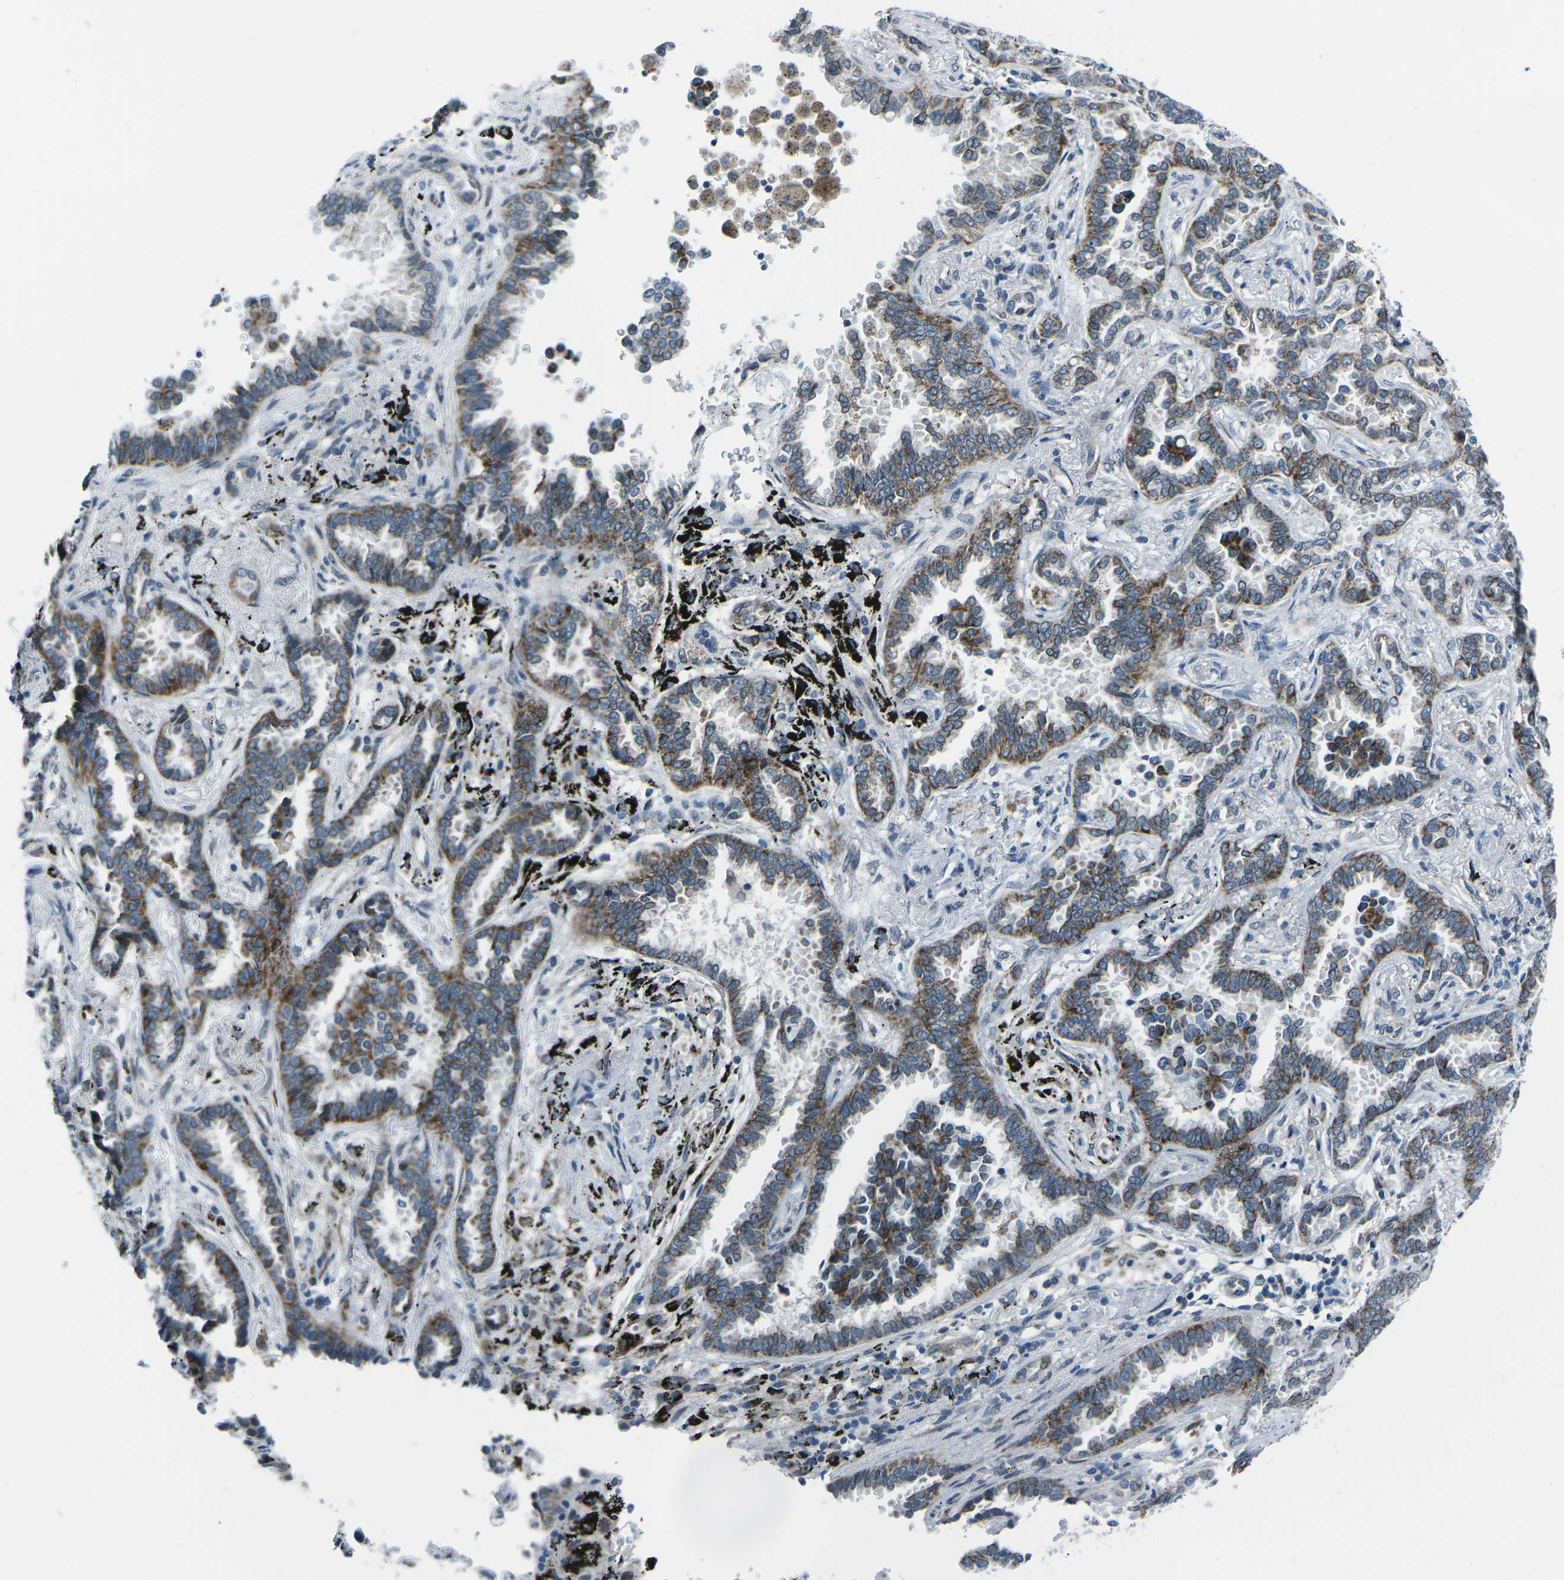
{"staining": {"intensity": "moderate", "quantity": ">75%", "location": "cytoplasmic/membranous"}, "tissue": "lung cancer", "cell_type": "Tumor cells", "image_type": "cancer", "snomed": [{"axis": "morphology", "description": "Normal tissue, NOS"}, {"axis": "morphology", "description": "Adenocarcinoma, NOS"}, {"axis": "topography", "description": "Lung"}], "caption": "Lung adenocarcinoma stained with DAB immunohistochemistry (IHC) shows medium levels of moderate cytoplasmic/membranous positivity in approximately >75% of tumor cells. (Stains: DAB (3,3'-diaminobenzidine) in brown, nuclei in blue, Microscopy: brightfield microscopy at high magnification).", "gene": "RFESD", "patient": {"sex": "male", "age": 59}}